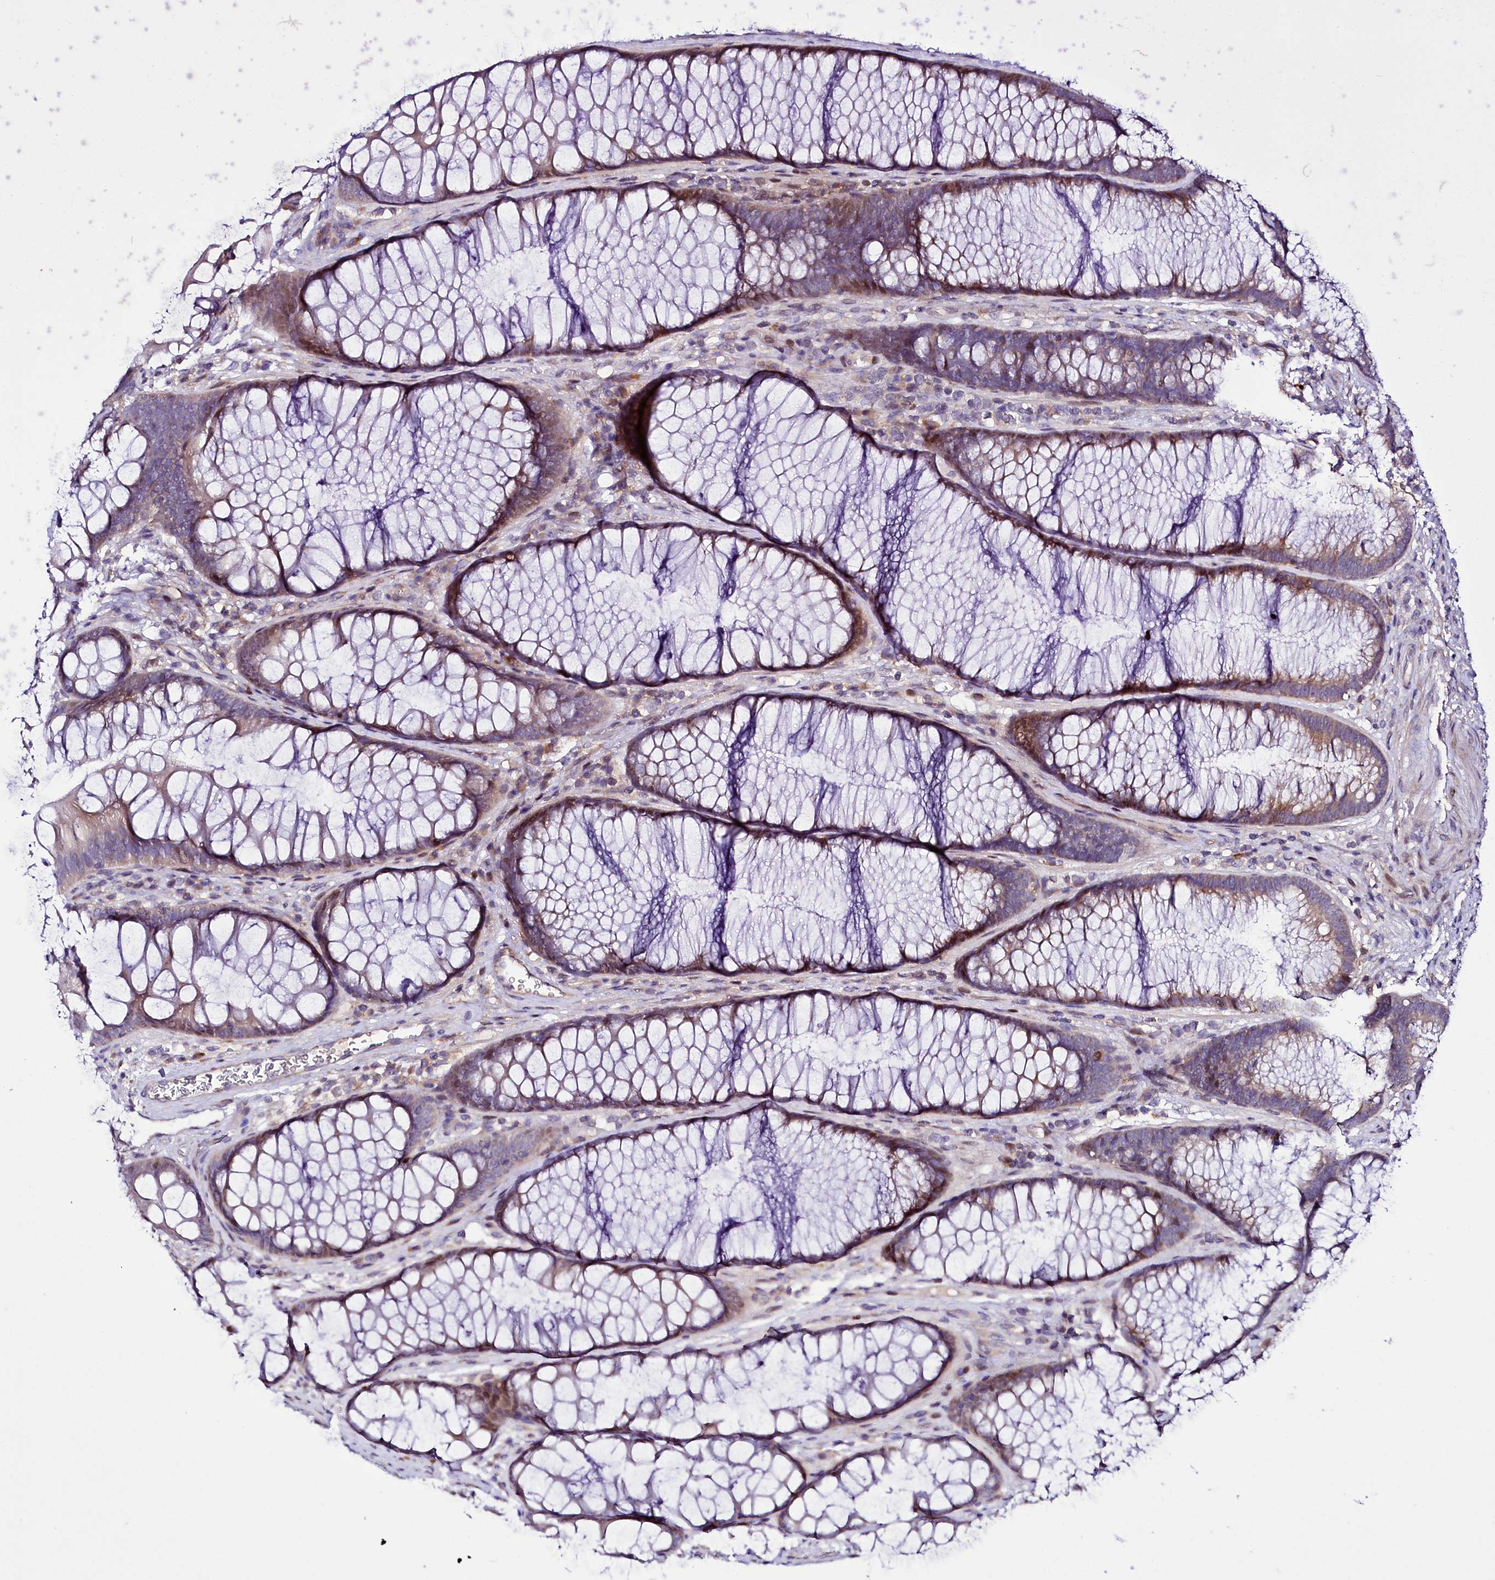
{"staining": {"intensity": "weak", "quantity": "<25%", "location": "cytoplasmic/membranous"}, "tissue": "colon", "cell_type": "Endothelial cells", "image_type": "normal", "snomed": [{"axis": "morphology", "description": "Normal tissue, NOS"}, {"axis": "topography", "description": "Colon"}], "caption": "IHC of unremarkable colon displays no positivity in endothelial cells.", "gene": "ZC3H12C", "patient": {"sex": "female", "age": 82}}